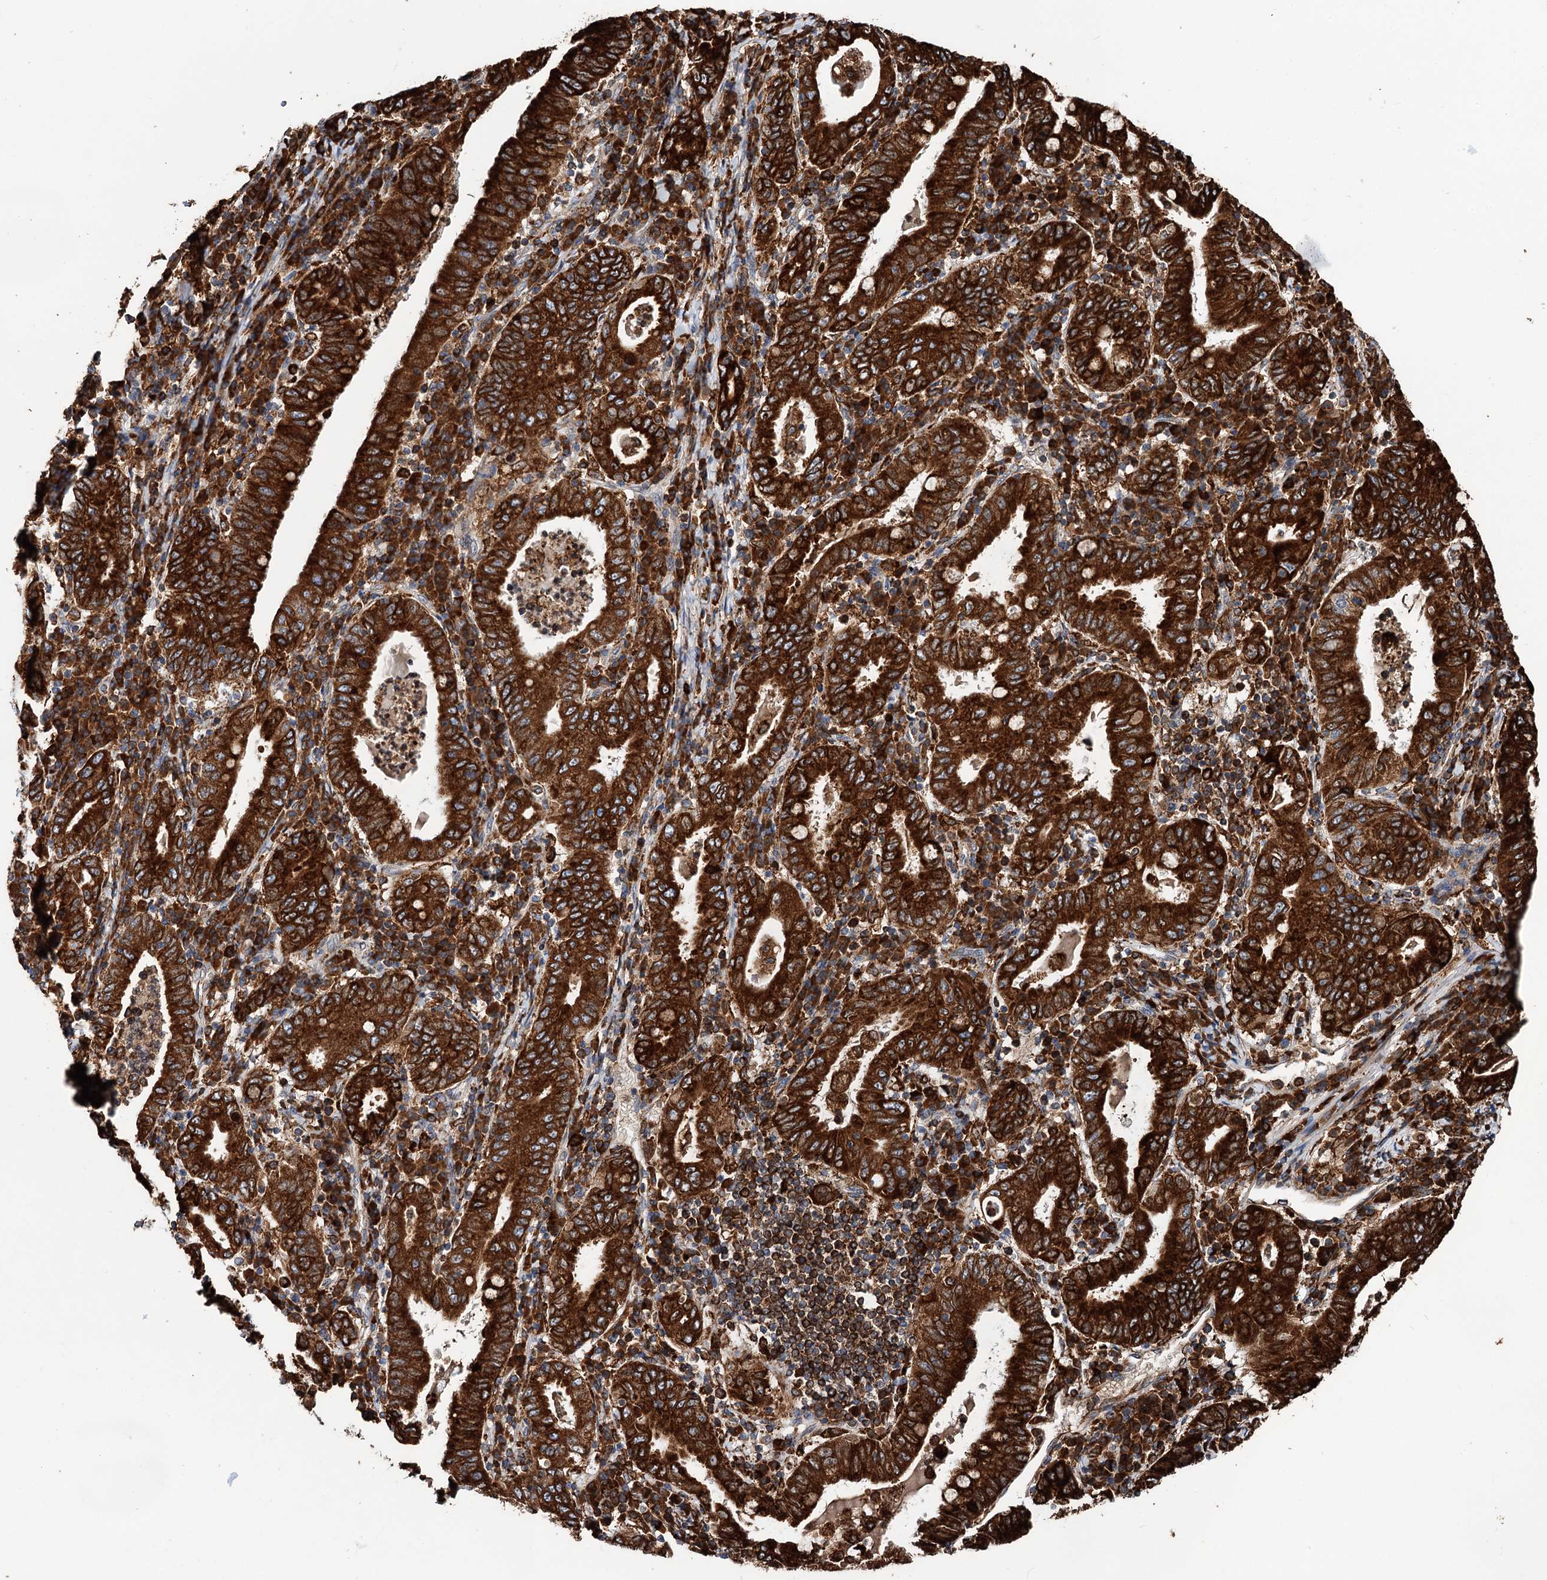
{"staining": {"intensity": "strong", "quantity": ">75%", "location": "cytoplasmic/membranous"}, "tissue": "stomach cancer", "cell_type": "Tumor cells", "image_type": "cancer", "snomed": [{"axis": "morphology", "description": "Normal tissue, NOS"}, {"axis": "morphology", "description": "Adenocarcinoma, NOS"}, {"axis": "topography", "description": "Esophagus"}, {"axis": "topography", "description": "Stomach, upper"}, {"axis": "topography", "description": "Peripheral nerve tissue"}], "caption": "Brown immunohistochemical staining in human stomach adenocarcinoma shows strong cytoplasmic/membranous positivity in approximately >75% of tumor cells.", "gene": "ERP29", "patient": {"sex": "male", "age": 62}}